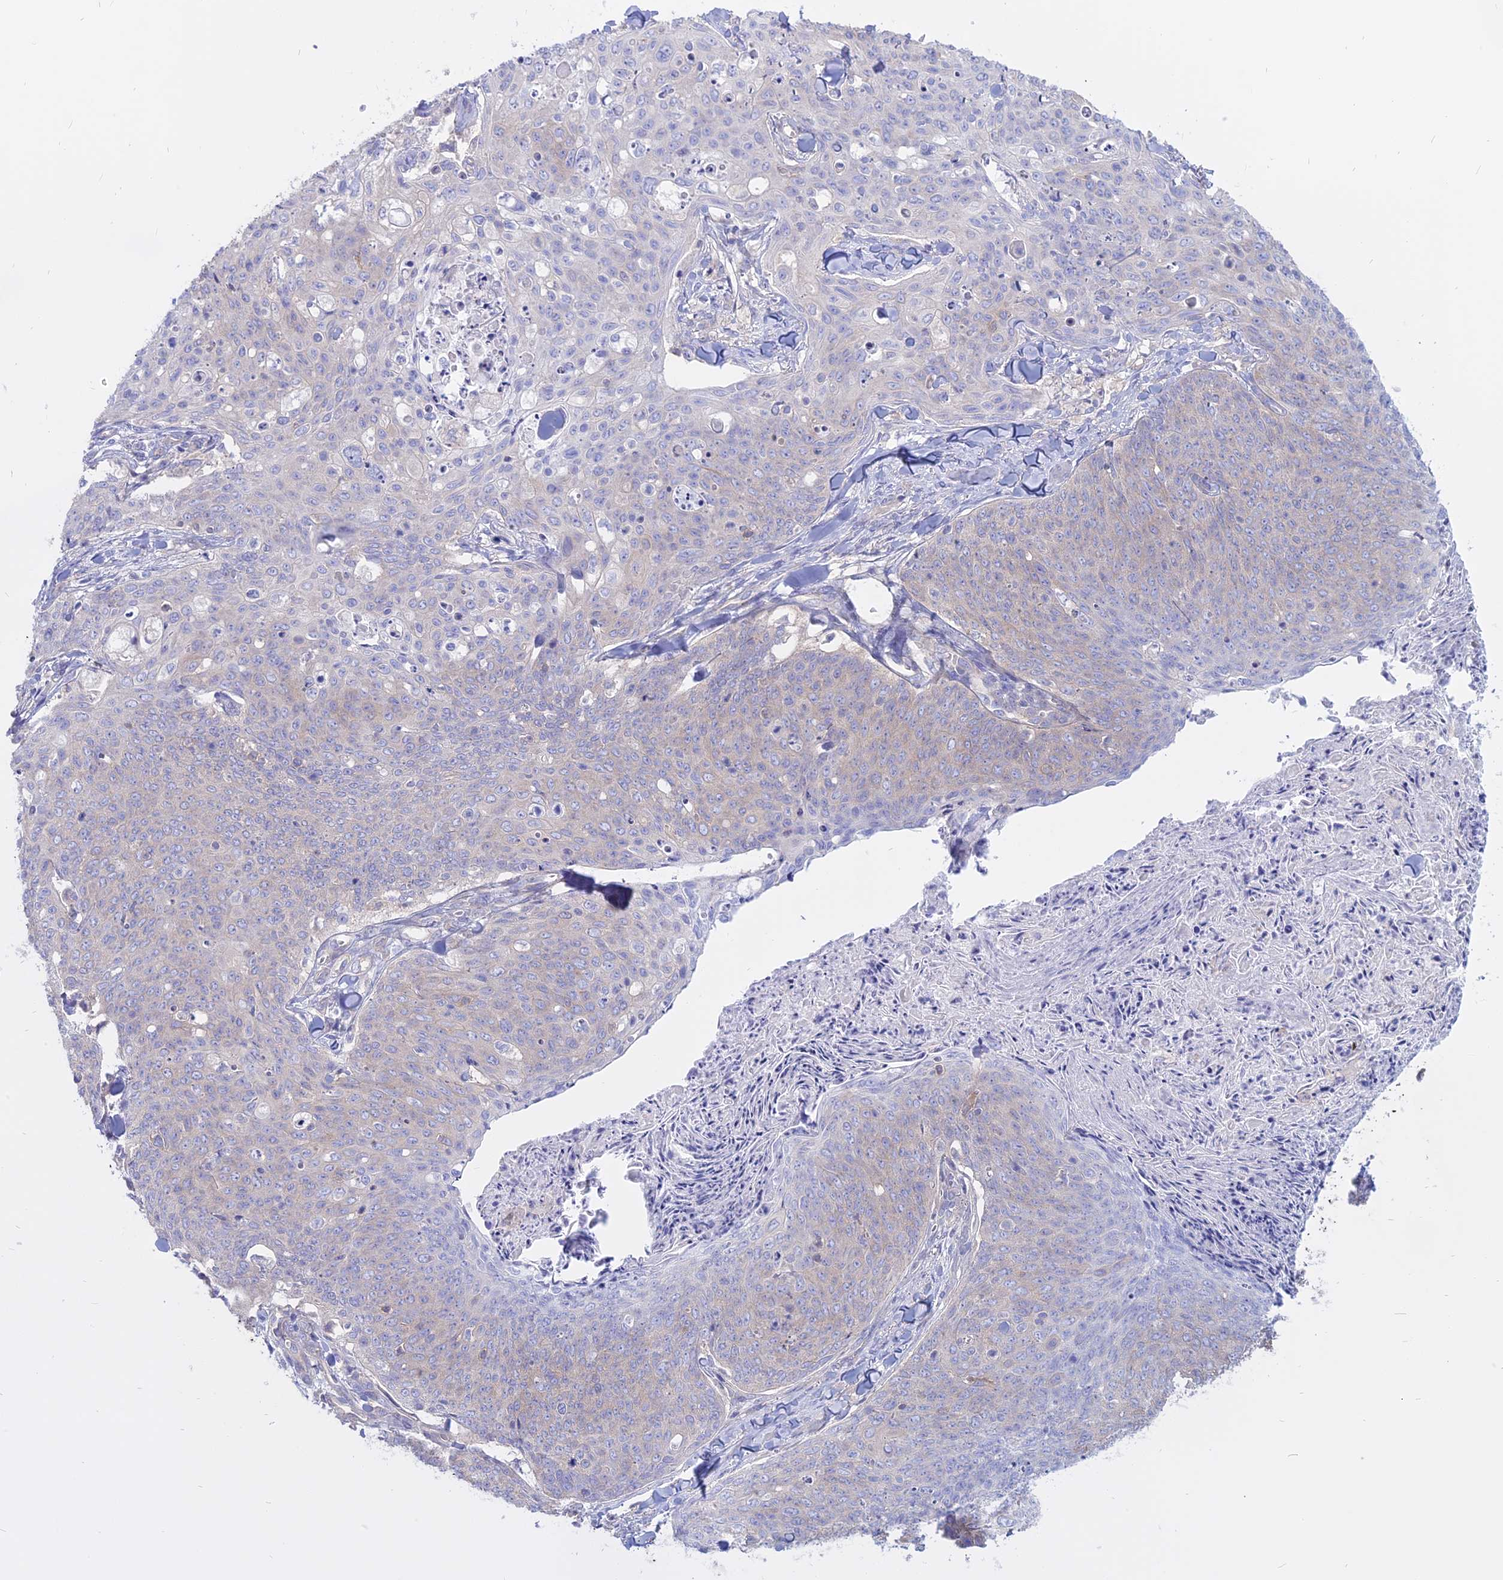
{"staining": {"intensity": "negative", "quantity": "none", "location": "none"}, "tissue": "skin cancer", "cell_type": "Tumor cells", "image_type": "cancer", "snomed": [{"axis": "morphology", "description": "Squamous cell carcinoma, NOS"}, {"axis": "topography", "description": "Skin"}, {"axis": "topography", "description": "Vulva"}], "caption": "High magnification brightfield microscopy of skin squamous cell carcinoma stained with DAB (3,3'-diaminobenzidine) (brown) and counterstained with hematoxylin (blue): tumor cells show no significant staining.", "gene": "AHCYL1", "patient": {"sex": "female", "age": 85}}